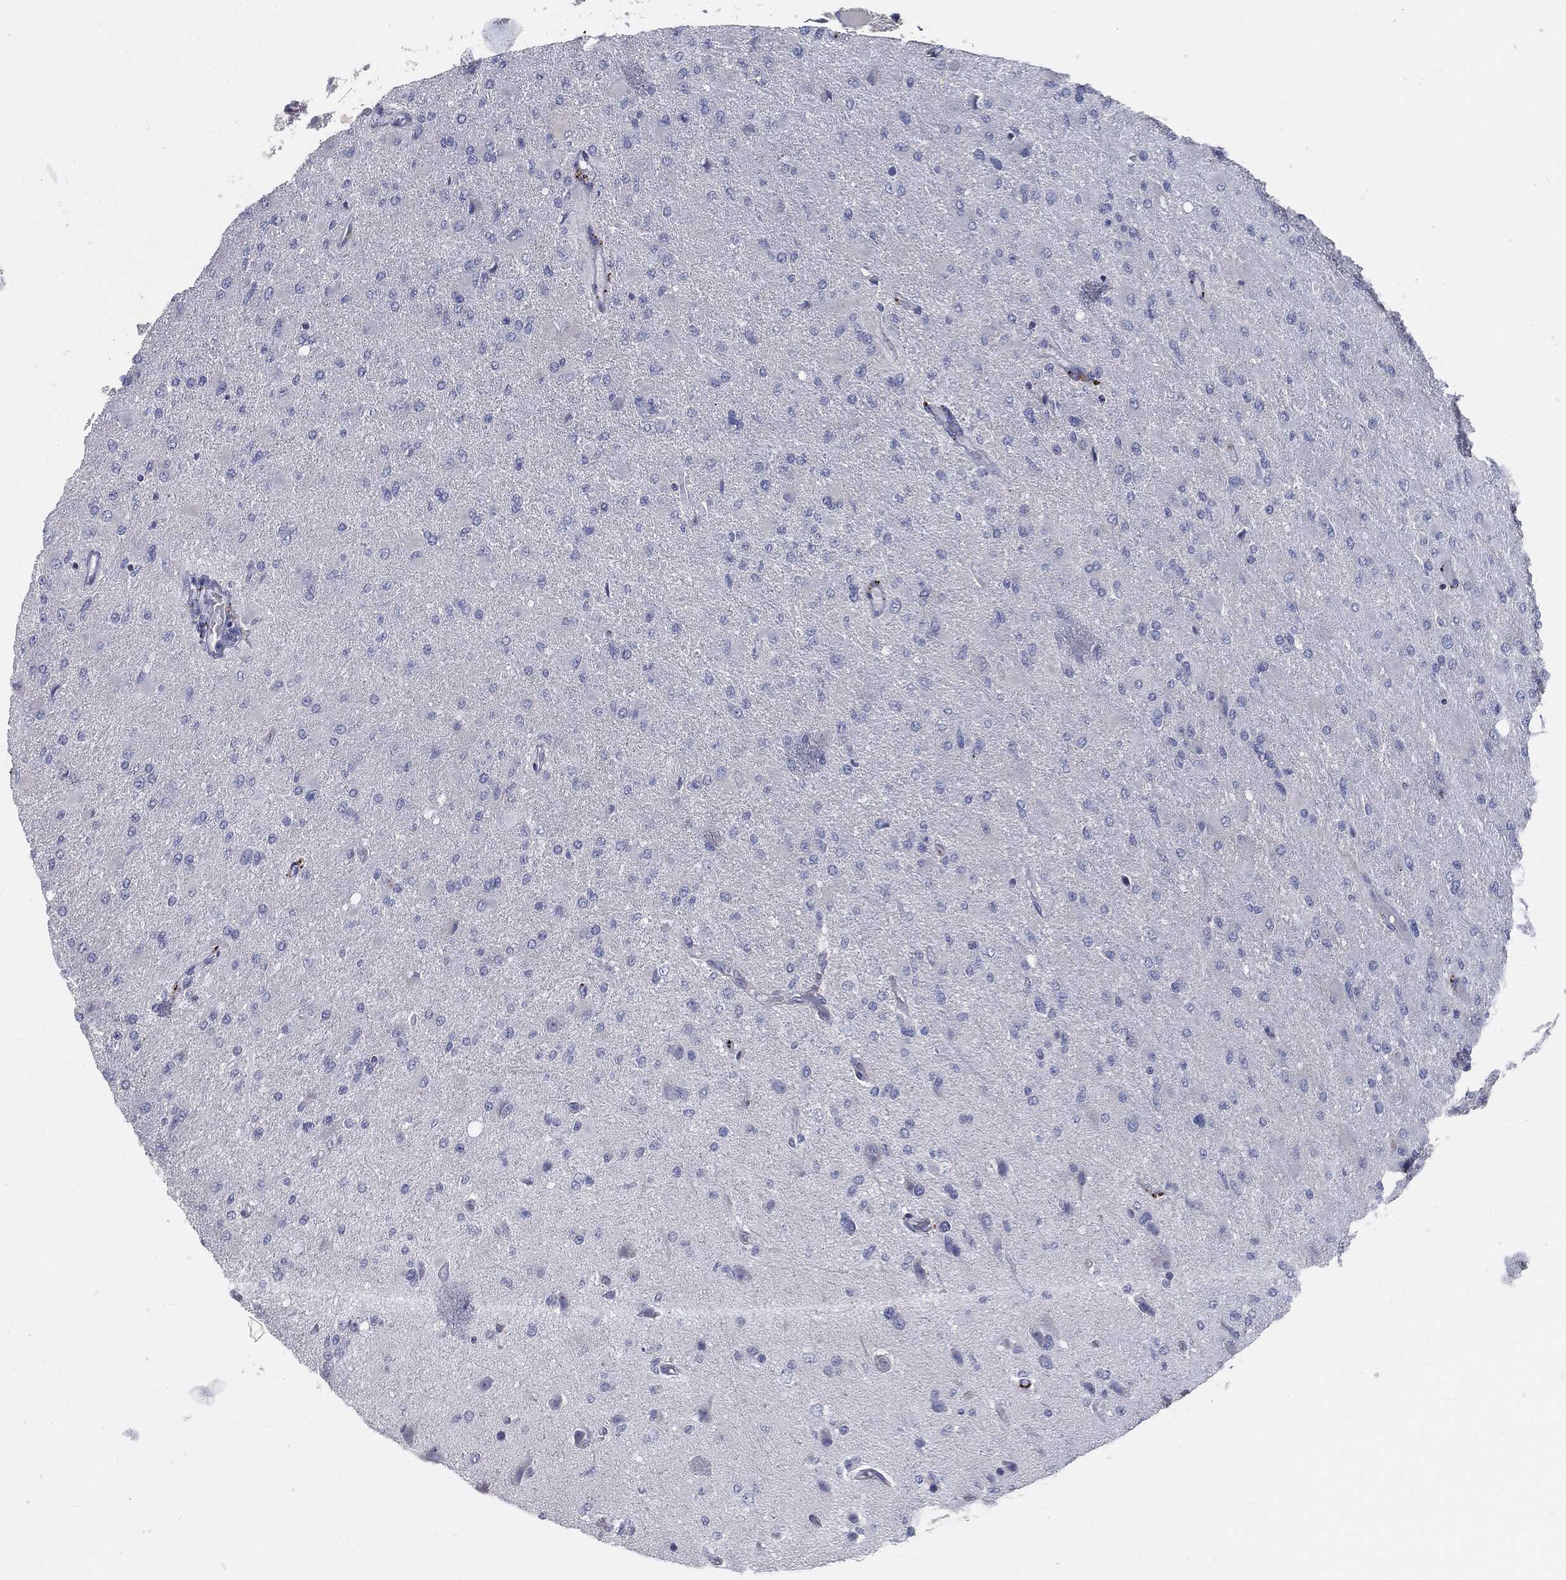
{"staining": {"intensity": "negative", "quantity": "none", "location": "none"}, "tissue": "glioma", "cell_type": "Tumor cells", "image_type": "cancer", "snomed": [{"axis": "morphology", "description": "Glioma, malignant, High grade"}, {"axis": "topography", "description": "Cerebral cortex"}], "caption": "Micrograph shows no protein expression in tumor cells of high-grade glioma (malignant) tissue.", "gene": "CAV3", "patient": {"sex": "female", "age": 36}}